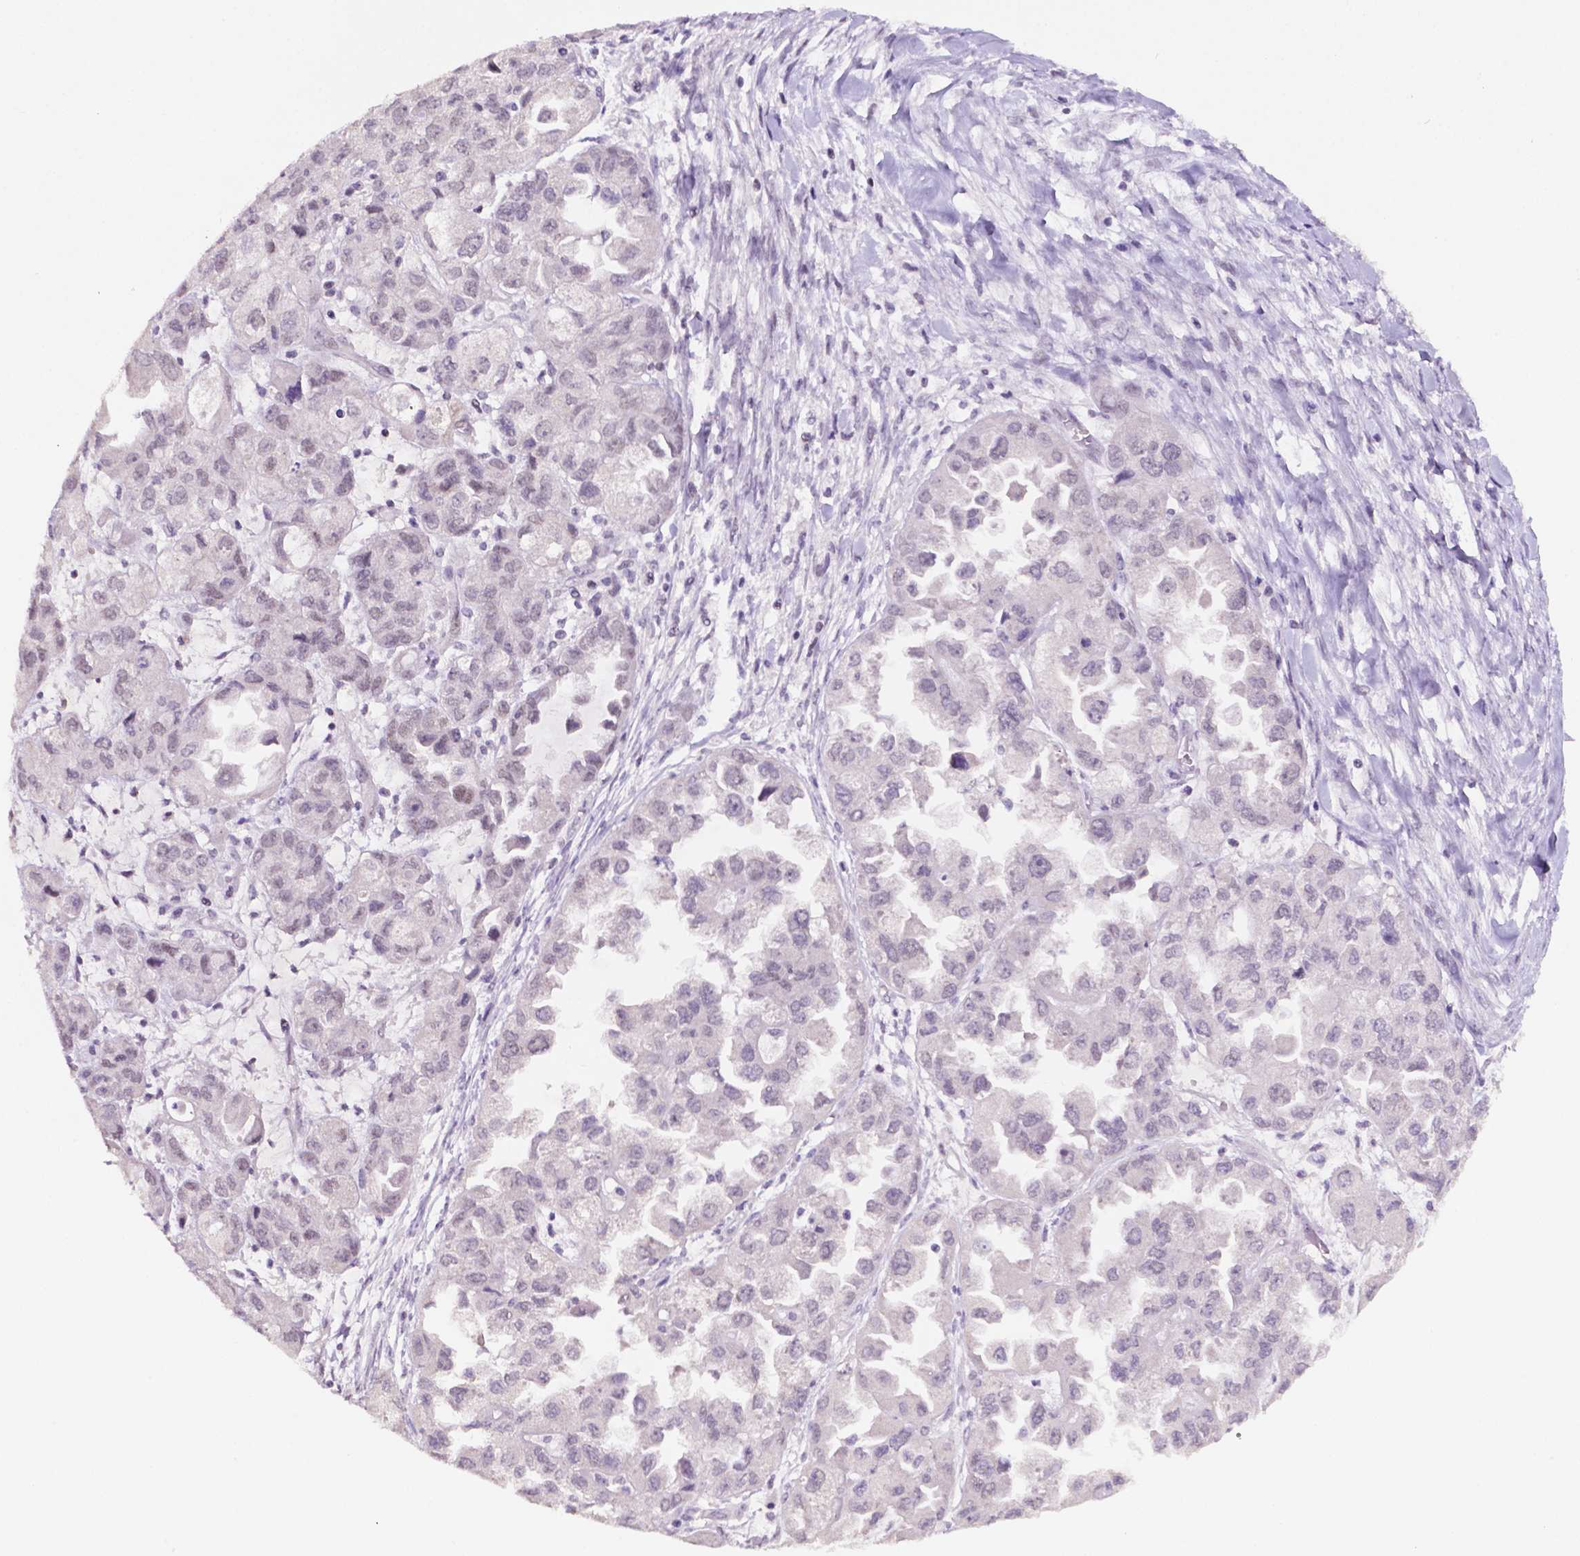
{"staining": {"intensity": "weak", "quantity": "<25%", "location": "nuclear"}, "tissue": "ovarian cancer", "cell_type": "Tumor cells", "image_type": "cancer", "snomed": [{"axis": "morphology", "description": "Cystadenocarcinoma, serous, NOS"}, {"axis": "topography", "description": "Ovary"}], "caption": "This histopathology image is of ovarian cancer (serous cystadenocarcinoma) stained with IHC to label a protein in brown with the nuclei are counter-stained blue. There is no positivity in tumor cells.", "gene": "NCOR1", "patient": {"sex": "female", "age": 84}}